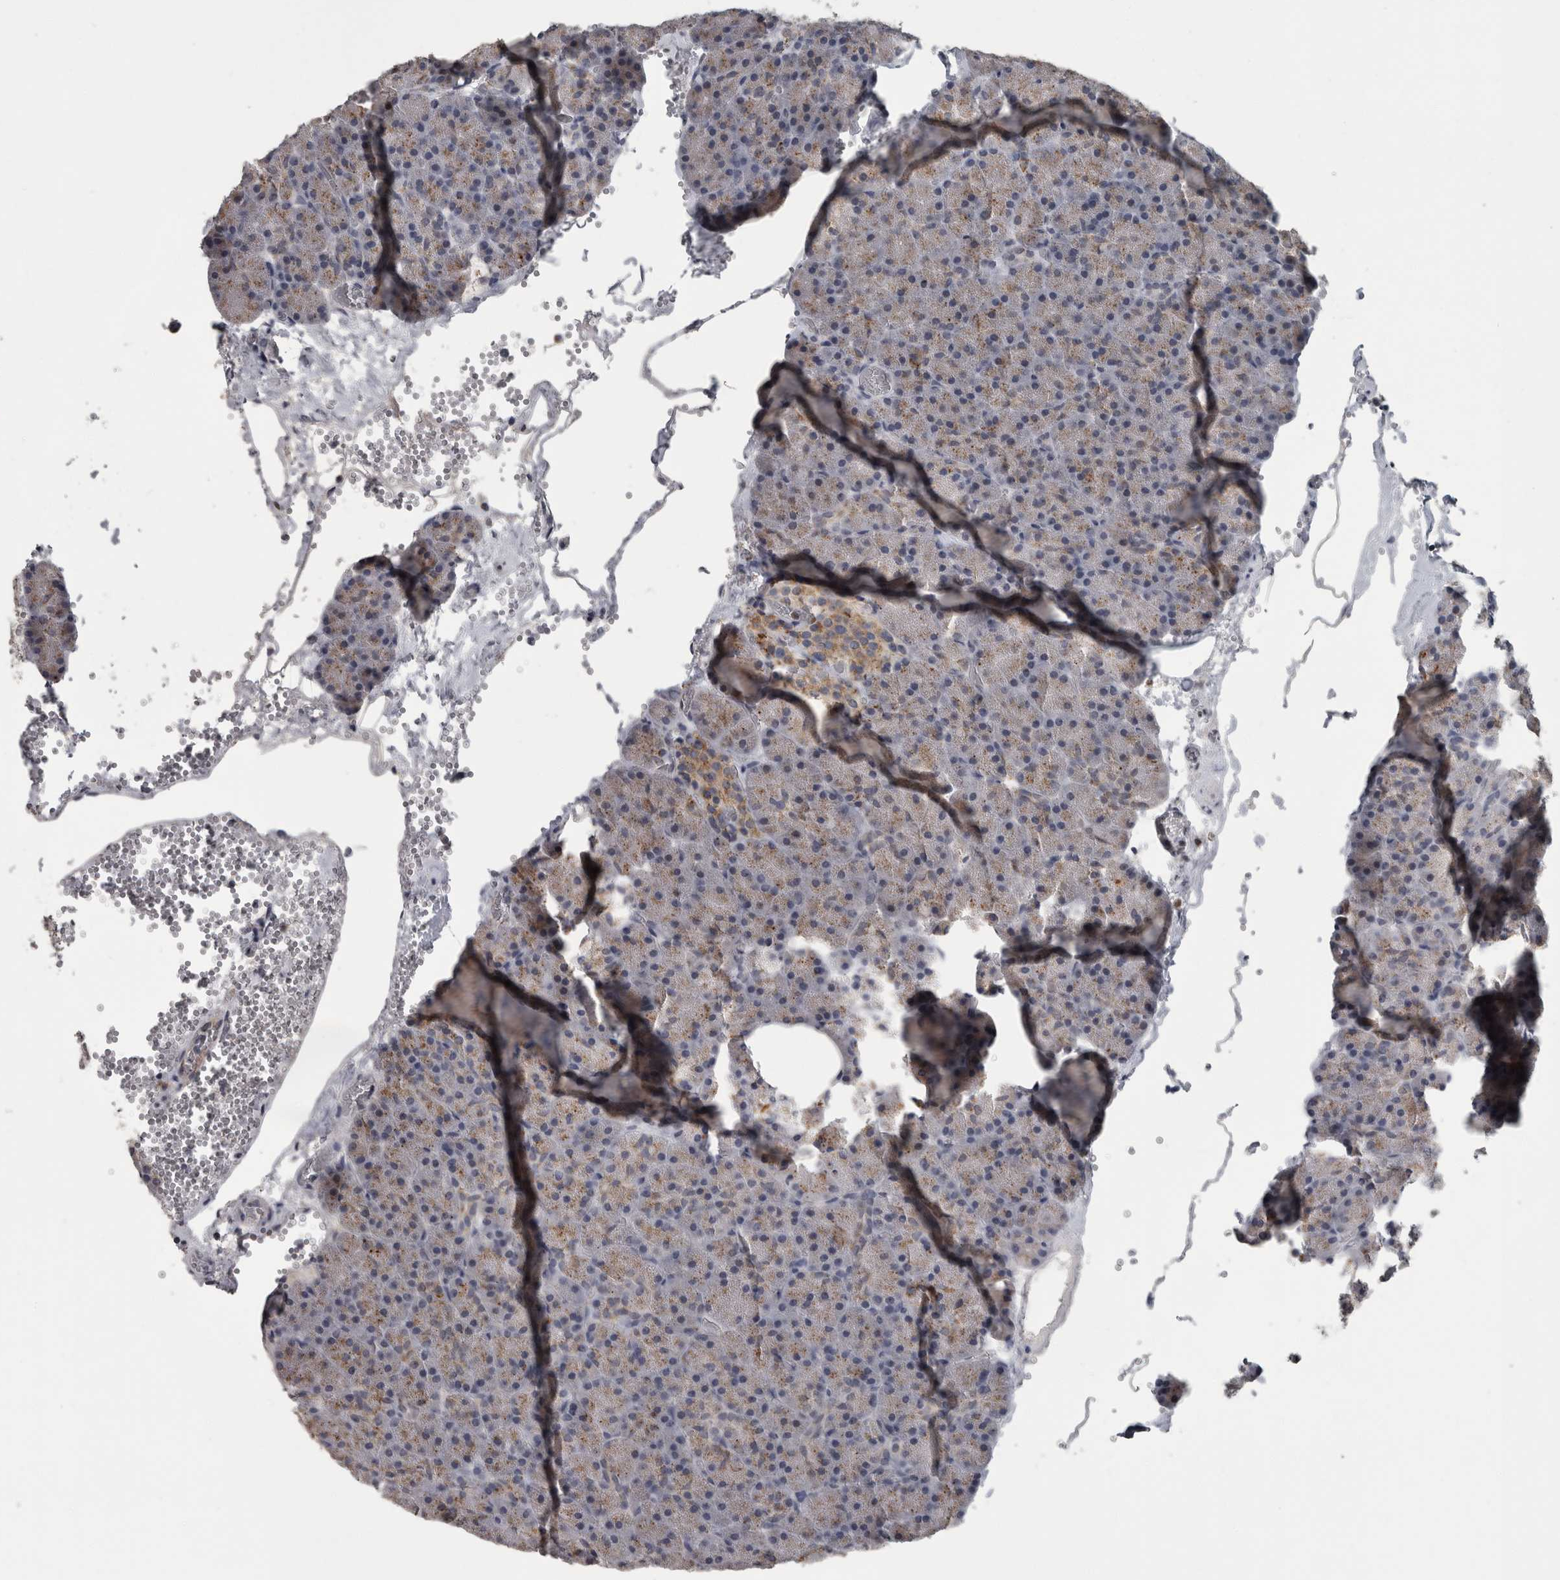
{"staining": {"intensity": "moderate", "quantity": "25%-75%", "location": "cytoplasmic/membranous"}, "tissue": "pancreas", "cell_type": "Exocrine glandular cells", "image_type": "normal", "snomed": [{"axis": "morphology", "description": "Normal tissue, NOS"}, {"axis": "morphology", "description": "Carcinoid, malignant, NOS"}, {"axis": "topography", "description": "Pancreas"}], "caption": "IHC image of benign pancreas stained for a protein (brown), which demonstrates medium levels of moderate cytoplasmic/membranous positivity in approximately 25%-75% of exocrine glandular cells.", "gene": "NAAA", "patient": {"sex": "female", "age": 35}}